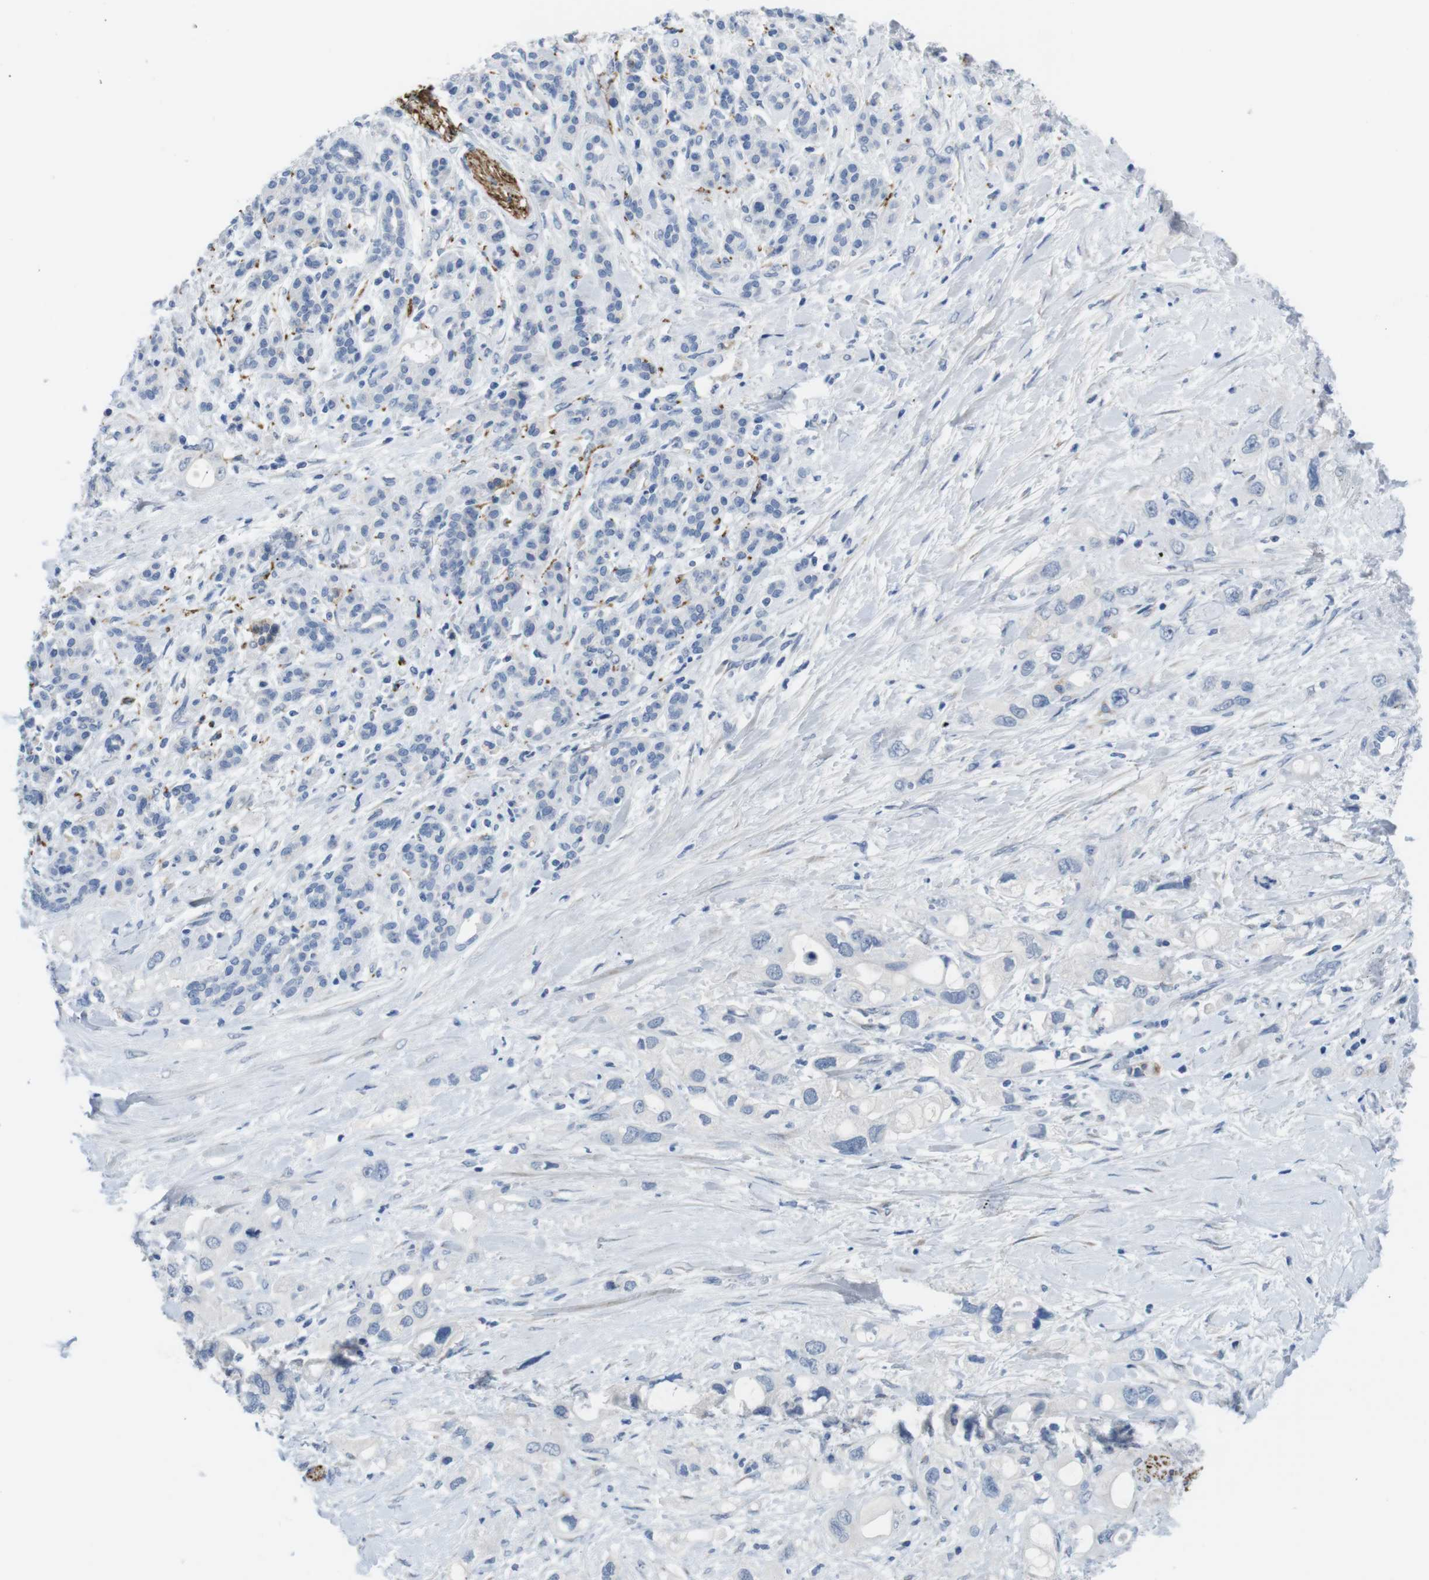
{"staining": {"intensity": "negative", "quantity": "none", "location": "none"}, "tissue": "pancreatic cancer", "cell_type": "Tumor cells", "image_type": "cancer", "snomed": [{"axis": "morphology", "description": "Adenocarcinoma, NOS"}, {"axis": "topography", "description": "Pancreas"}], "caption": "Immunohistochemical staining of pancreatic cancer shows no significant staining in tumor cells.", "gene": "MAP6", "patient": {"sex": "female", "age": 56}}